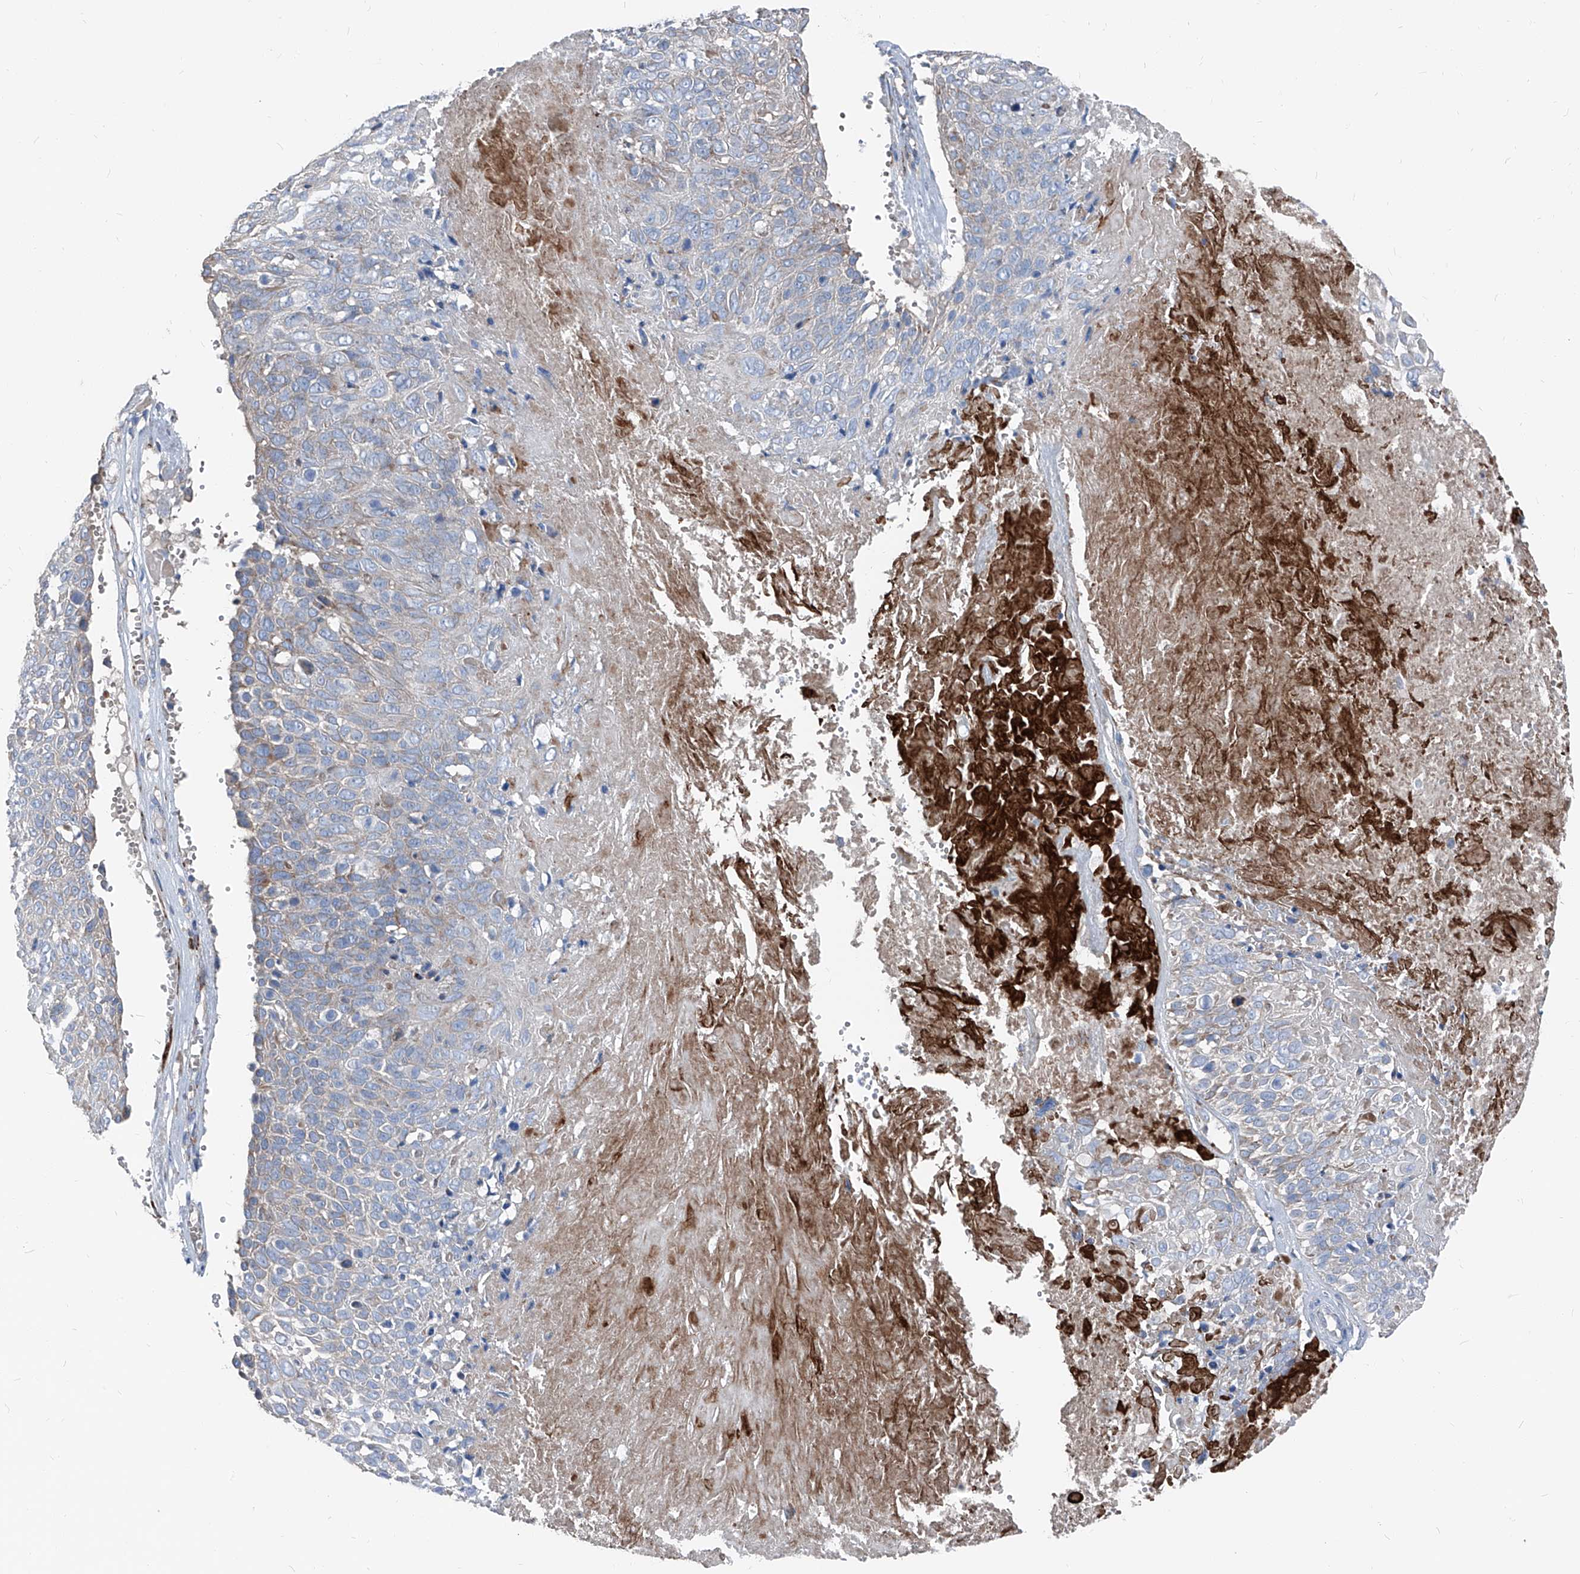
{"staining": {"intensity": "negative", "quantity": "none", "location": "none"}, "tissue": "cervical cancer", "cell_type": "Tumor cells", "image_type": "cancer", "snomed": [{"axis": "morphology", "description": "Squamous cell carcinoma, NOS"}, {"axis": "topography", "description": "Cervix"}], "caption": "Tumor cells are negative for protein expression in human cervical cancer (squamous cell carcinoma).", "gene": "IFI27", "patient": {"sex": "female", "age": 74}}